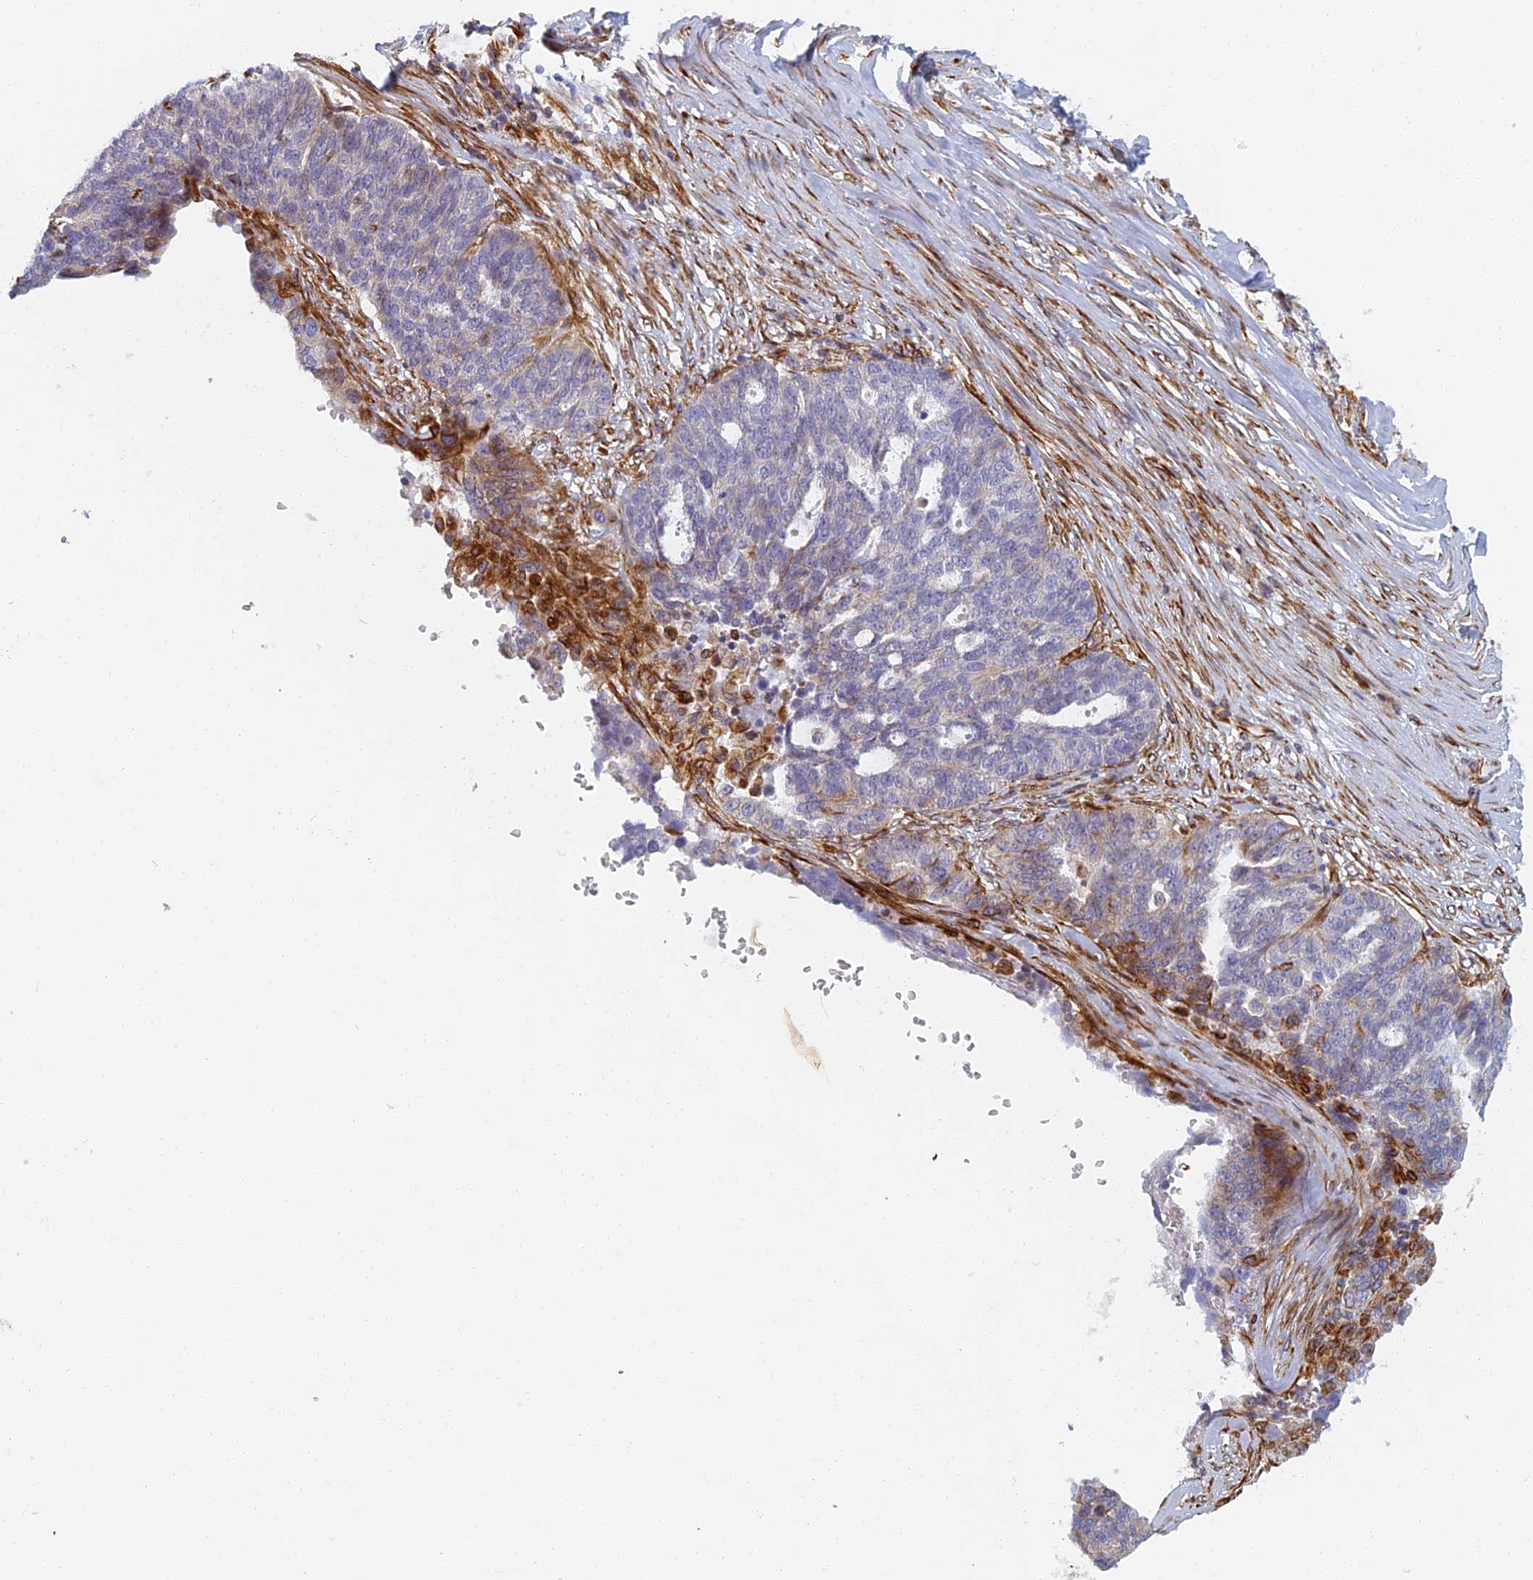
{"staining": {"intensity": "negative", "quantity": "none", "location": "none"}, "tissue": "ovarian cancer", "cell_type": "Tumor cells", "image_type": "cancer", "snomed": [{"axis": "morphology", "description": "Cystadenocarcinoma, serous, NOS"}, {"axis": "topography", "description": "Ovary"}], "caption": "DAB immunohistochemical staining of ovarian cancer reveals no significant expression in tumor cells.", "gene": "ABCB10", "patient": {"sex": "female", "age": 59}}